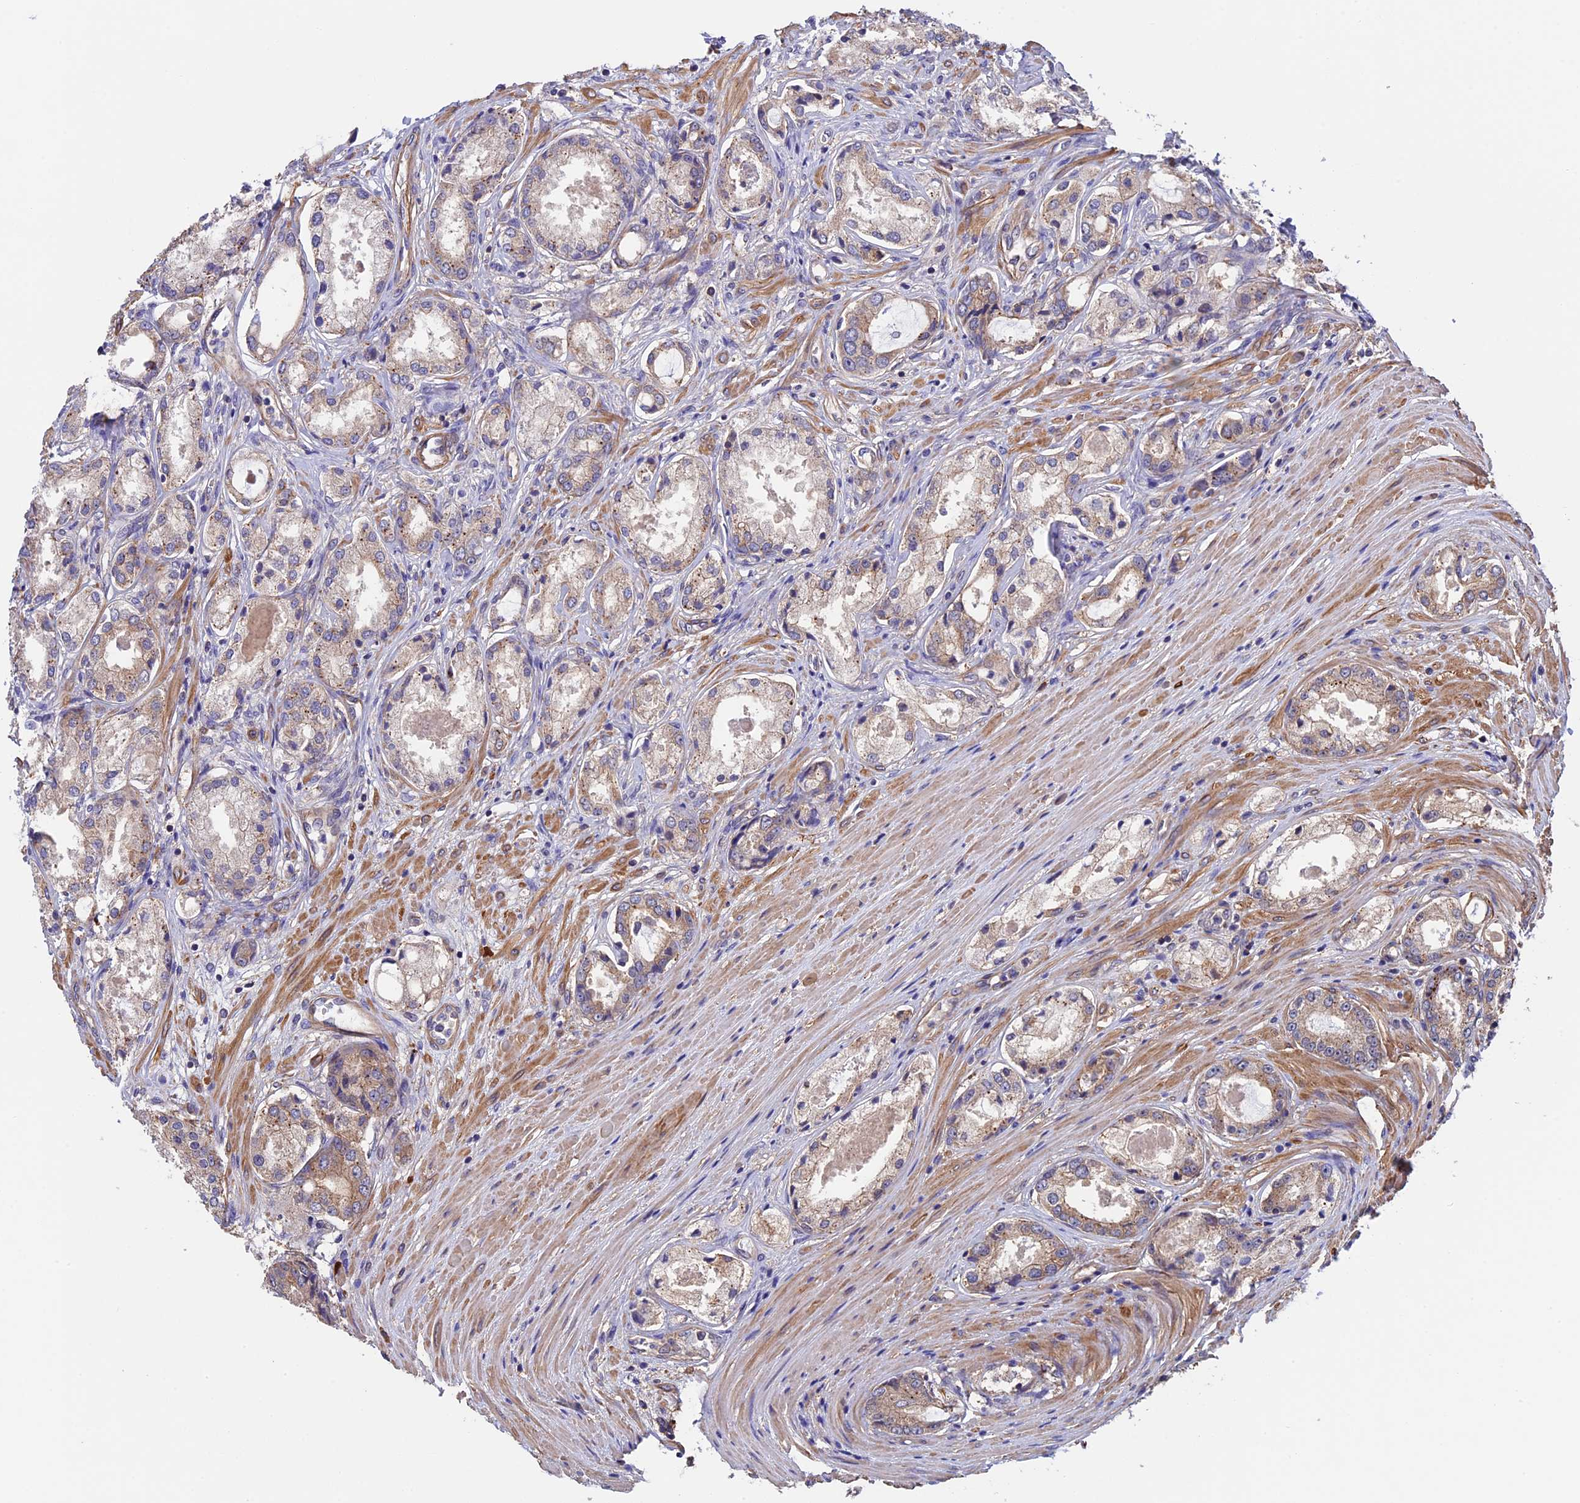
{"staining": {"intensity": "weak", "quantity": "<25%", "location": "cytoplasmic/membranous"}, "tissue": "prostate cancer", "cell_type": "Tumor cells", "image_type": "cancer", "snomed": [{"axis": "morphology", "description": "Adenocarcinoma, Low grade"}, {"axis": "topography", "description": "Prostate"}], "caption": "Immunohistochemical staining of human prostate adenocarcinoma (low-grade) exhibits no significant staining in tumor cells.", "gene": "SLC9A5", "patient": {"sex": "male", "age": 68}}